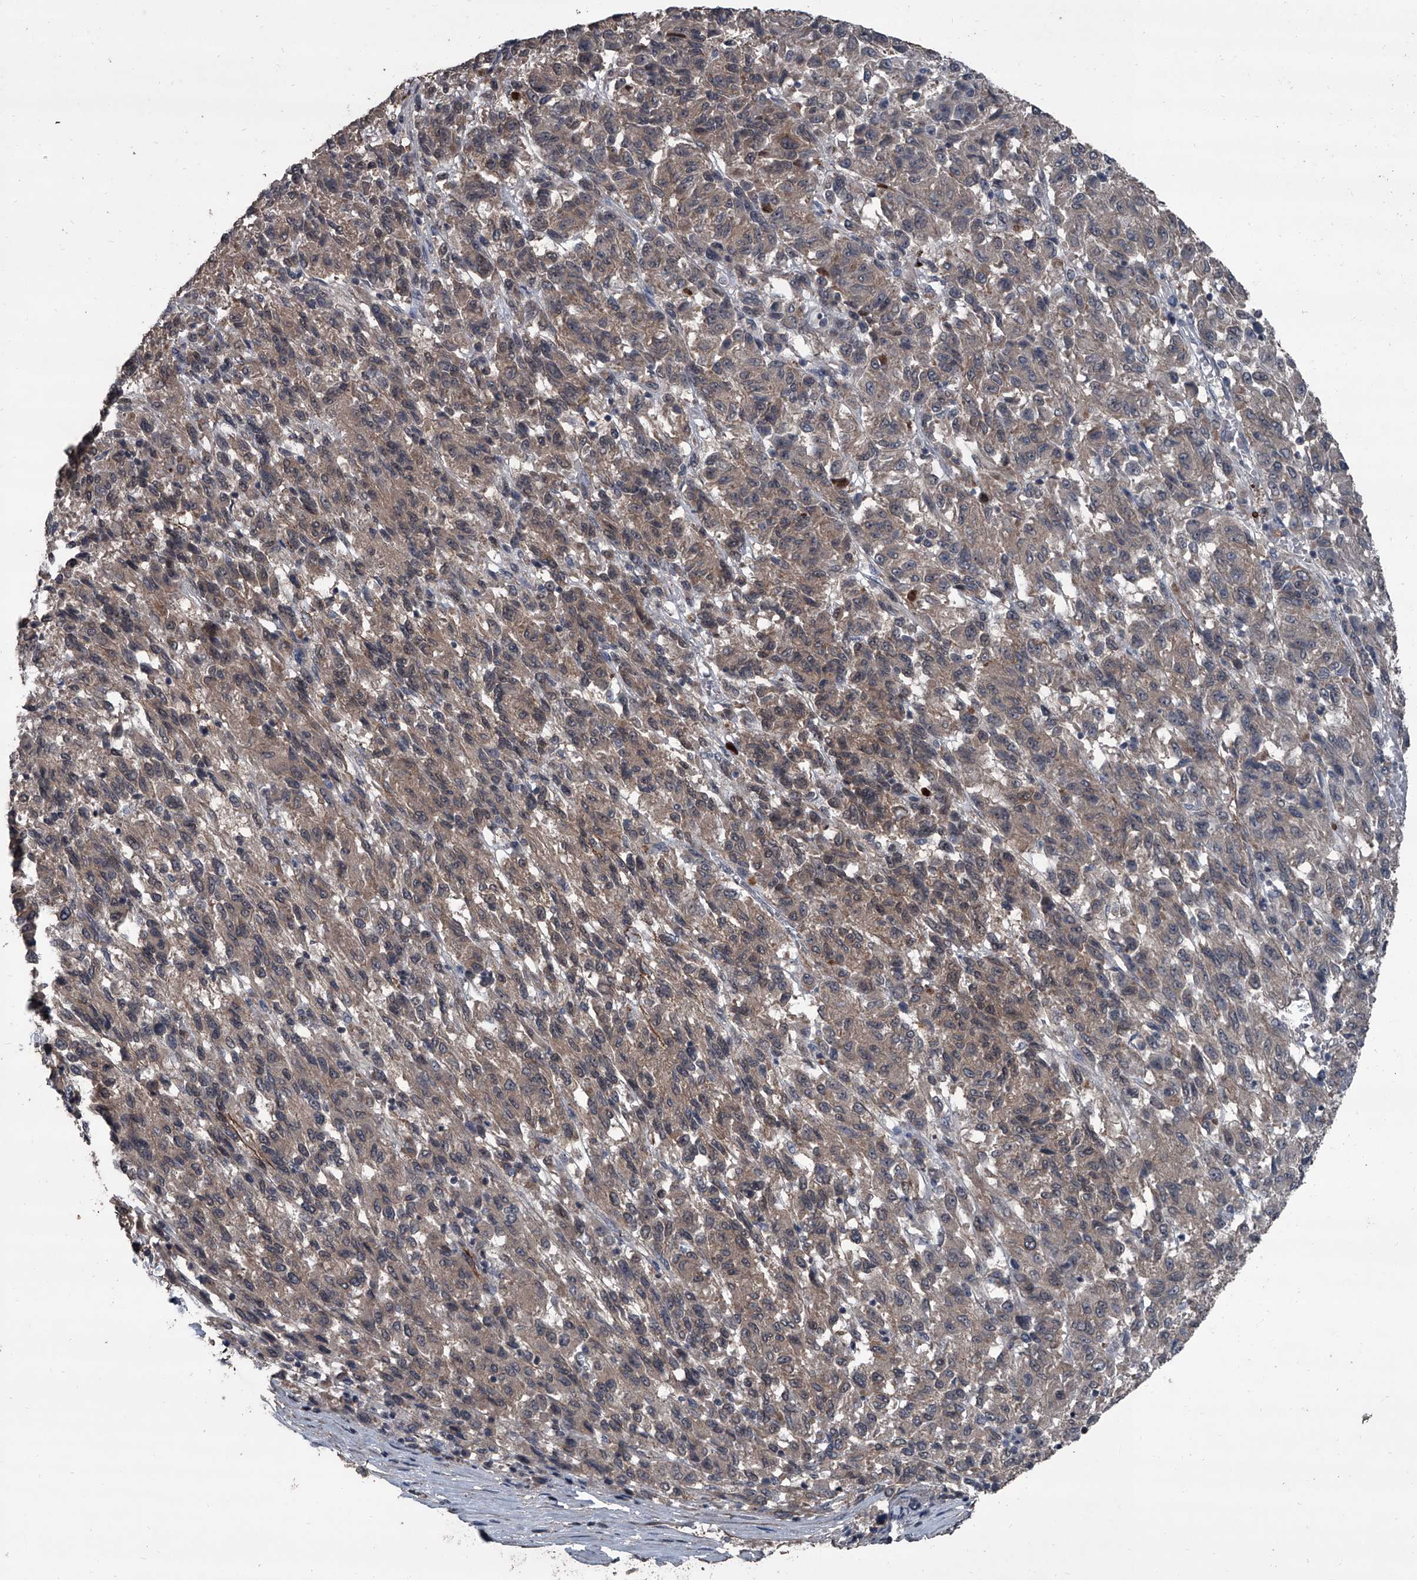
{"staining": {"intensity": "weak", "quantity": ">75%", "location": "cytoplasmic/membranous,nuclear"}, "tissue": "melanoma", "cell_type": "Tumor cells", "image_type": "cancer", "snomed": [{"axis": "morphology", "description": "Malignant melanoma, Metastatic site"}, {"axis": "topography", "description": "Lung"}], "caption": "Protein expression by immunohistochemistry reveals weak cytoplasmic/membranous and nuclear positivity in approximately >75% of tumor cells in malignant melanoma (metastatic site). (DAB (3,3'-diaminobenzidine) IHC with brightfield microscopy, high magnification).", "gene": "OARD1", "patient": {"sex": "male", "age": 64}}